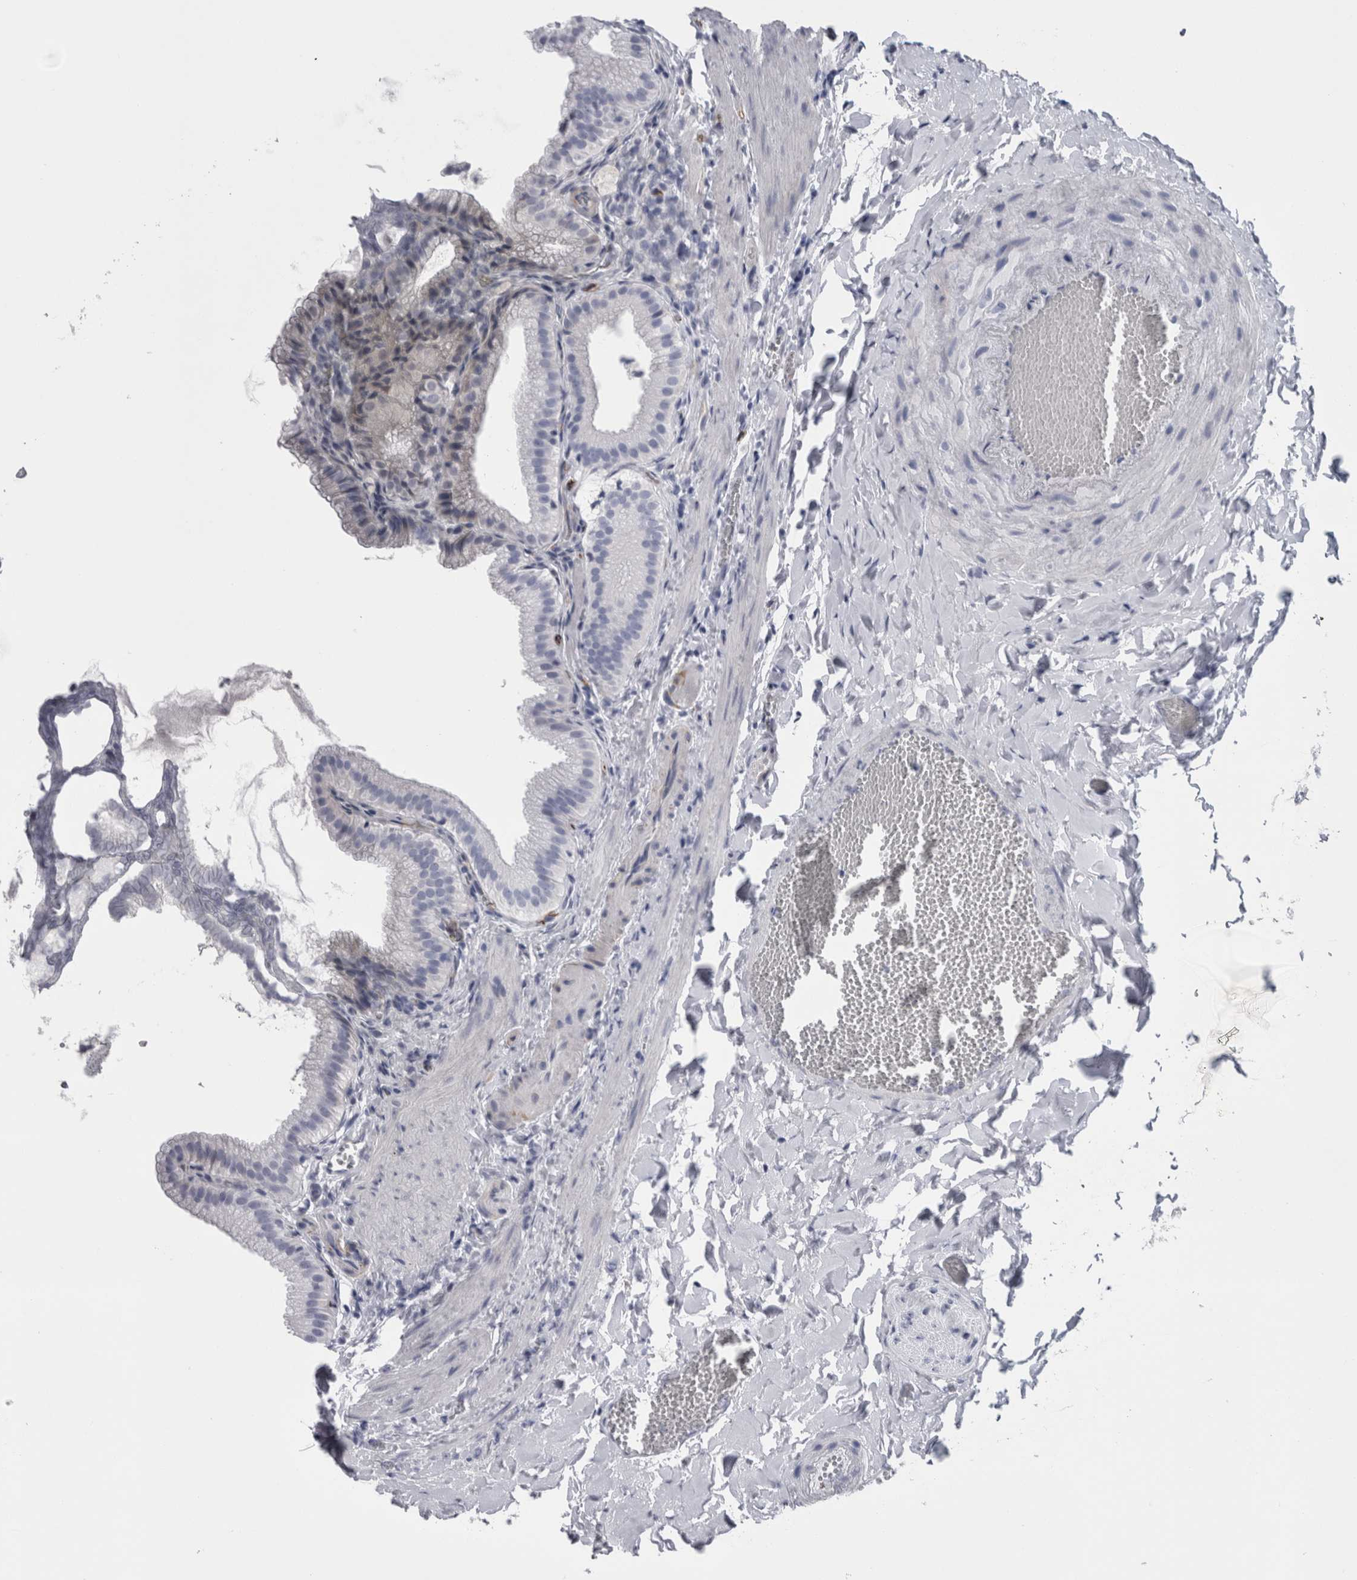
{"staining": {"intensity": "negative", "quantity": "none", "location": "none"}, "tissue": "gallbladder", "cell_type": "Glandular cells", "image_type": "normal", "snomed": [{"axis": "morphology", "description": "Normal tissue, NOS"}, {"axis": "topography", "description": "Gallbladder"}], "caption": "High power microscopy micrograph of an immunohistochemistry (IHC) micrograph of normal gallbladder, revealing no significant expression in glandular cells.", "gene": "VWDE", "patient": {"sex": "male", "age": 38}}